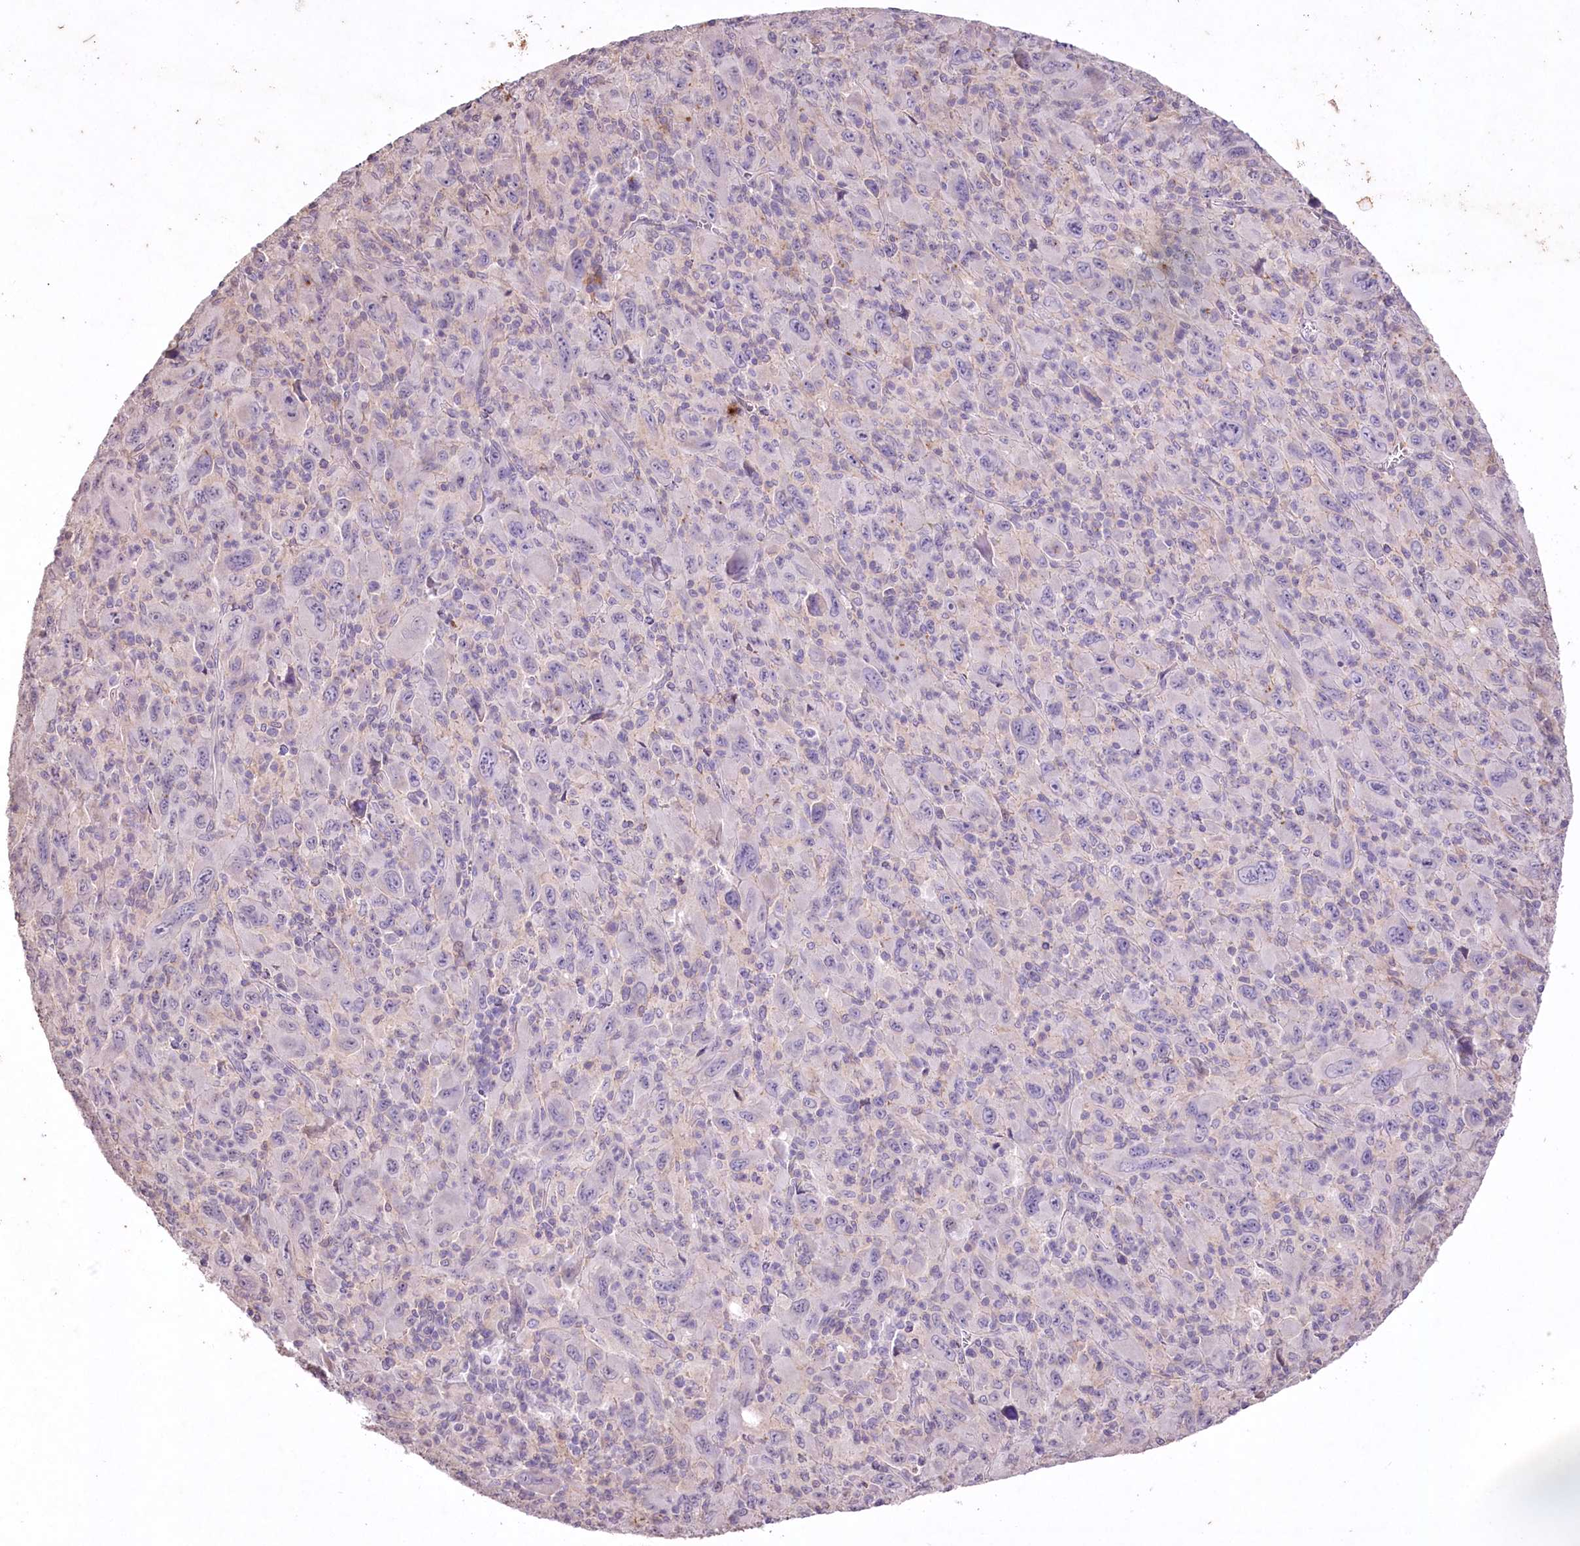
{"staining": {"intensity": "negative", "quantity": "none", "location": "none"}, "tissue": "melanoma", "cell_type": "Tumor cells", "image_type": "cancer", "snomed": [{"axis": "morphology", "description": "Malignant melanoma, Metastatic site"}, {"axis": "topography", "description": "Skin"}], "caption": "This photomicrograph is of malignant melanoma (metastatic site) stained with IHC to label a protein in brown with the nuclei are counter-stained blue. There is no expression in tumor cells.", "gene": "ENPP1", "patient": {"sex": "female", "age": 56}}